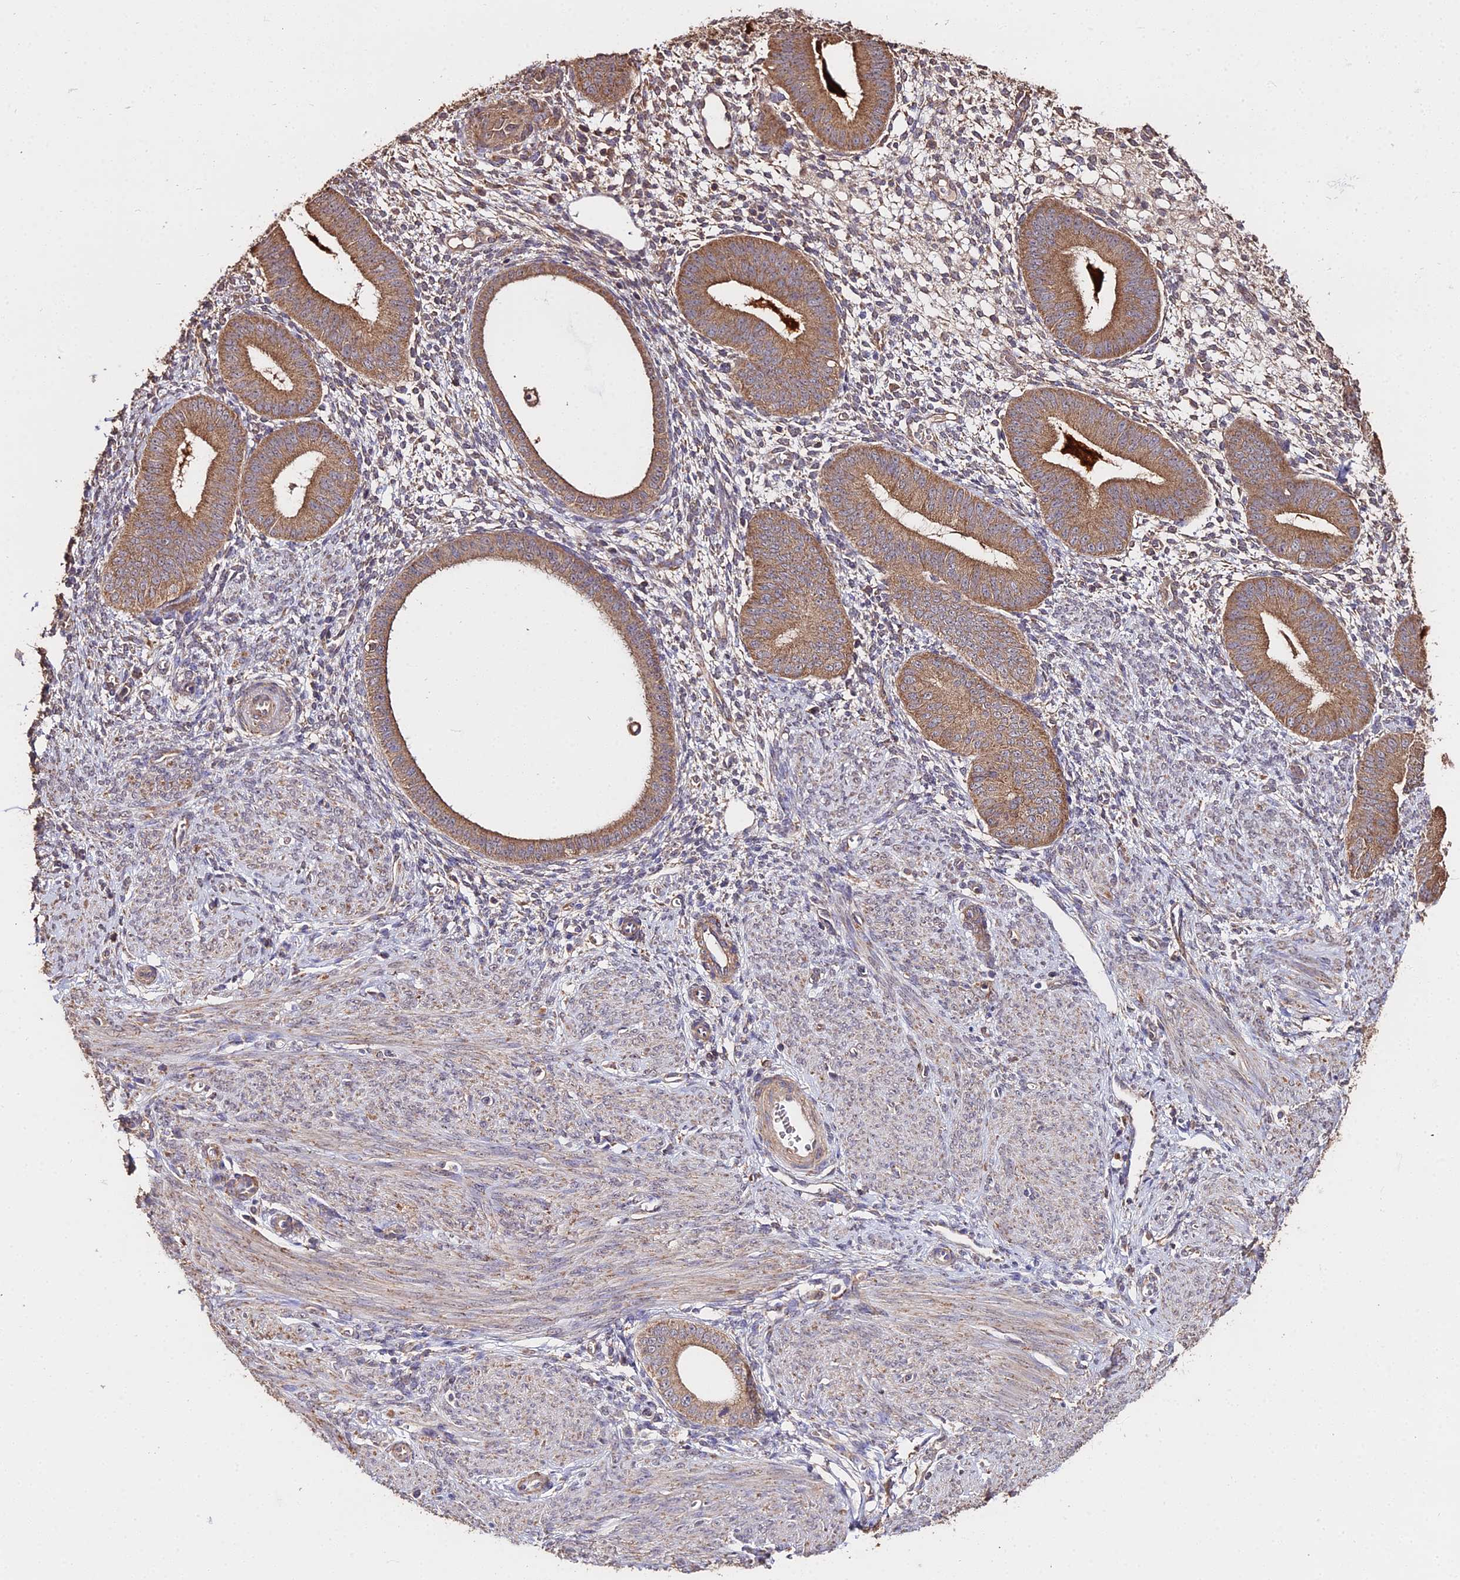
{"staining": {"intensity": "moderate", "quantity": "<25%", "location": "cytoplasmic/membranous"}, "tissue": "endometrium", "cell_type": "Cells in endometrial stroma", "image_type": "normal", "snomed": [{"axis": "morphology", "description": "Normal tissue, NOS"}, {"axis": "topography", "description": "Endometrium"}], "caption": "Normal endometrium reveals moderate cytoplasmic/membranous expression in approximately <25% of cells in endometrial stroma, visualized by immunohistochemistry. (DAB IHC with brightfield microscopy, high magnification).", "gene": "METTL13", "patient": {"sex": "female", "age": 49}}